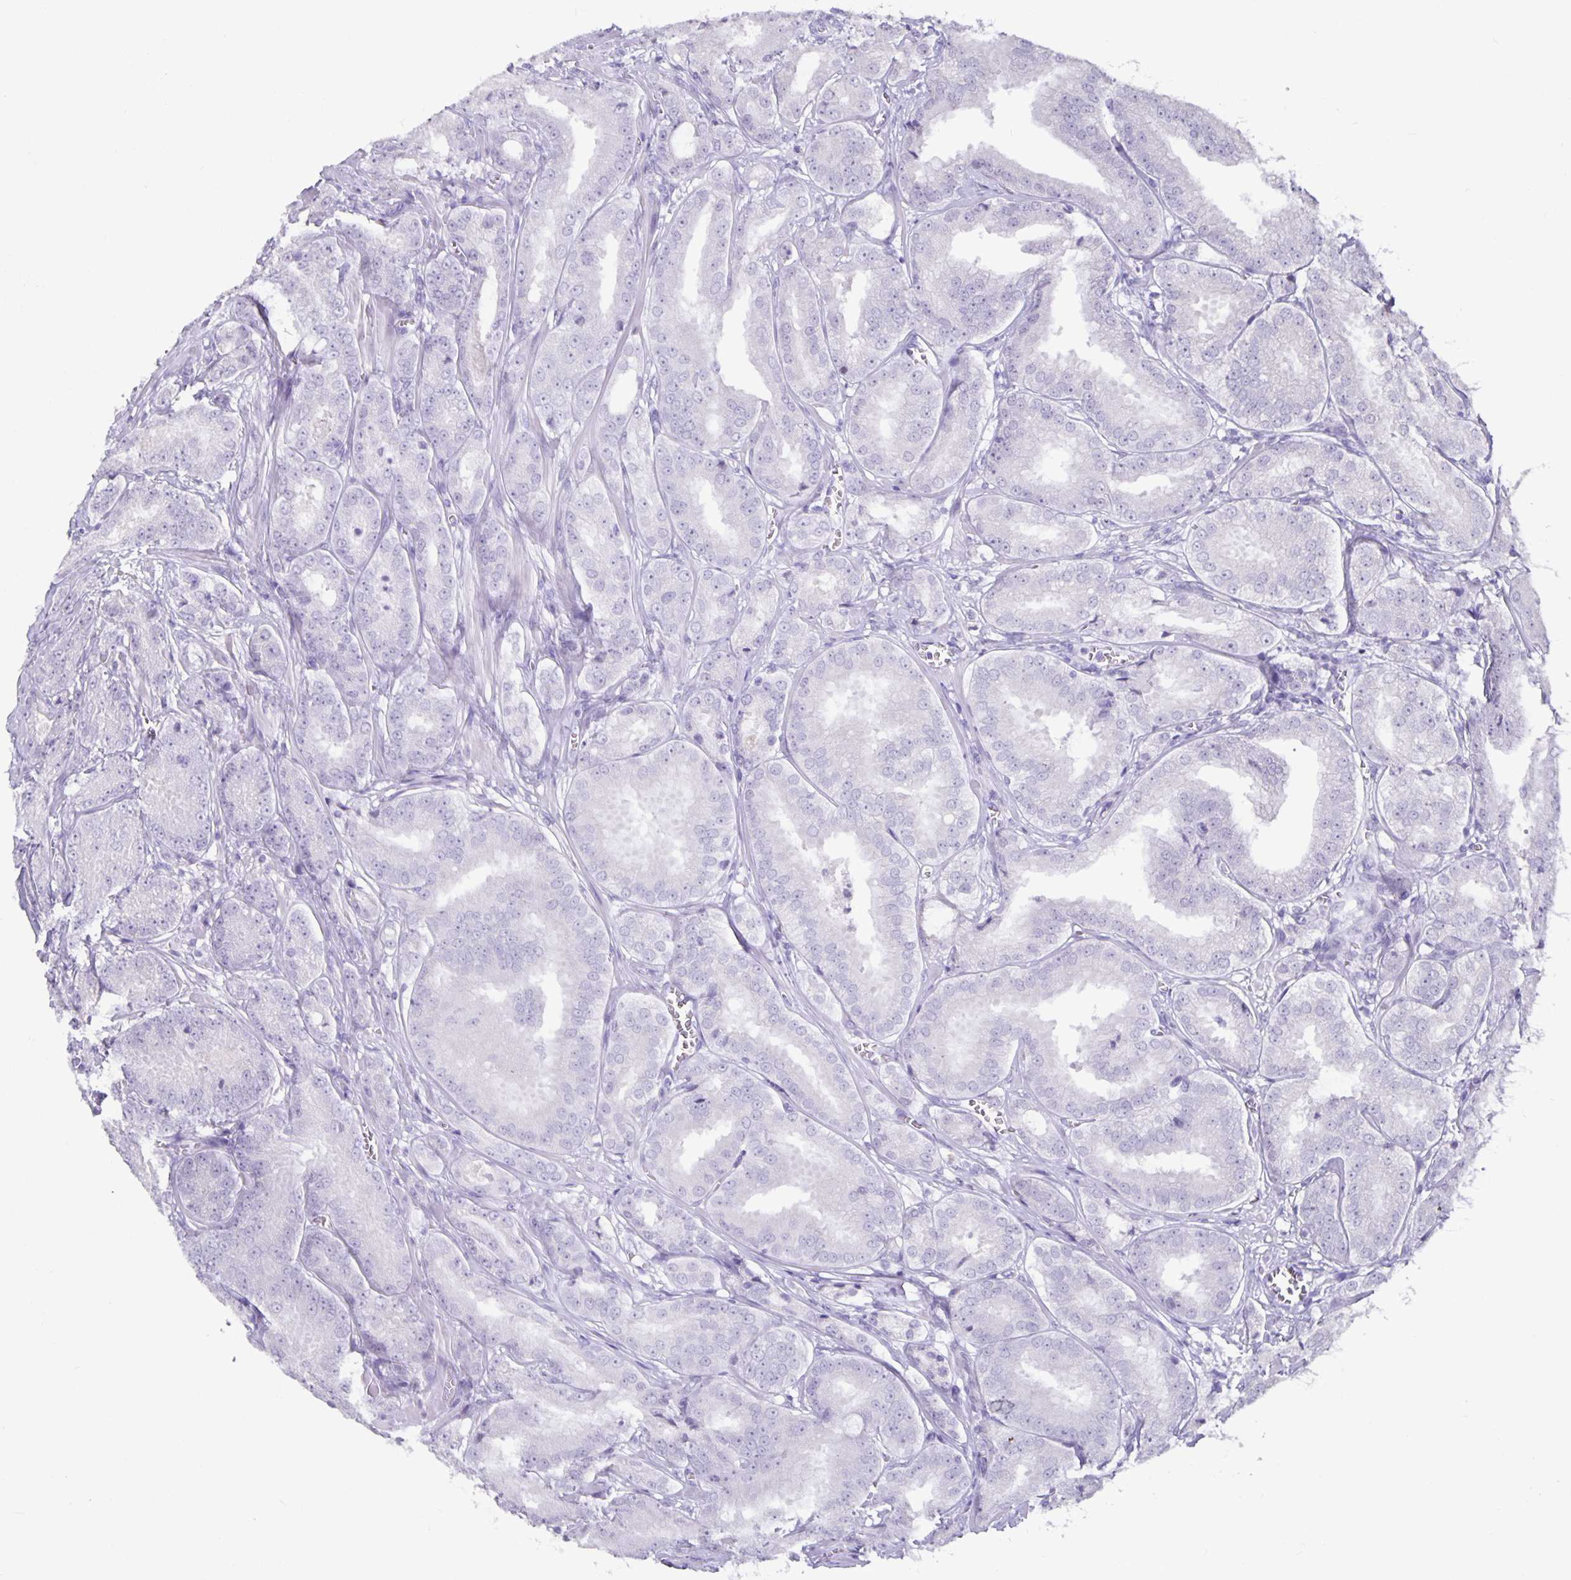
{"staining": {"intensity": "negative", "quantity": "none", "location": "none"}, "tissue": "prostate cancer", "cell_type": "Tumor cells", "image_type": "cancer", "snomed": [{"axis": "morphology", "description": "Adenocarcinoma, High grade"}, {"axis": "topography", "description": "Prostate"}], "caption": "Histopathology image shows no protein expression in tumor cells of prostate cancer tissue. (DAB immunohistochemistry with hematoxylin counter stain).", "gene": "OLIG2", "patient": {"sex": "male", "age": 64}}